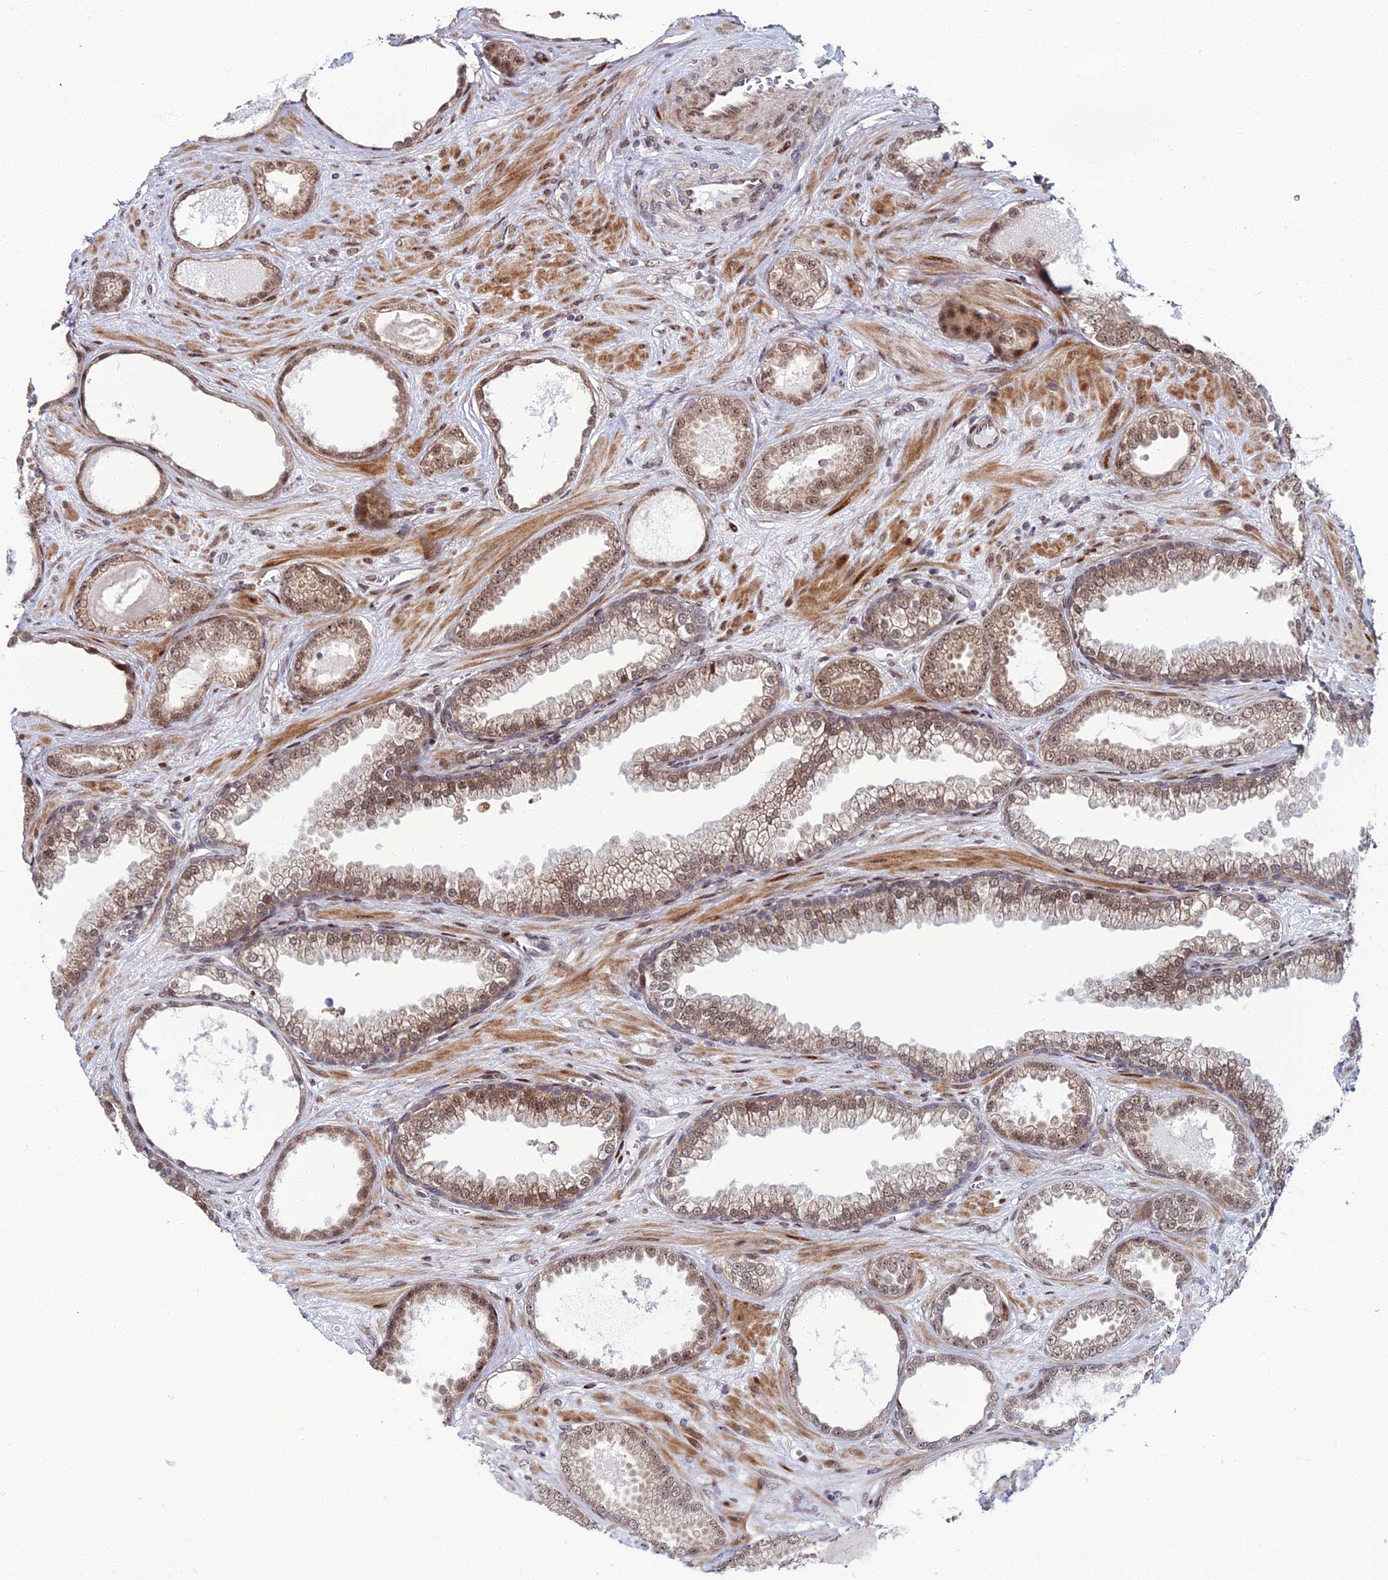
{"staining": {"intensity": "moderate", "quantity": ">75%", "location": "cytoplasmic/membranous,nuclear"}, "tissue": "prostate cancer", "cell_type": "Tumor cells", "image_type": "cancer", "snomed": [{"axis": "morphology", "description": "Adenocarcinoma, Low grade"}, {"axis": "topography", "description": "Prostate"}], "caption": "A micrograph of human prostate cancer stained for a protein shows moderate cytoplasmic/membranous and nuclear brown staining in tumor cells.", "gene": "ZNF668", "patient": {"sex": "male", "age": 57}}